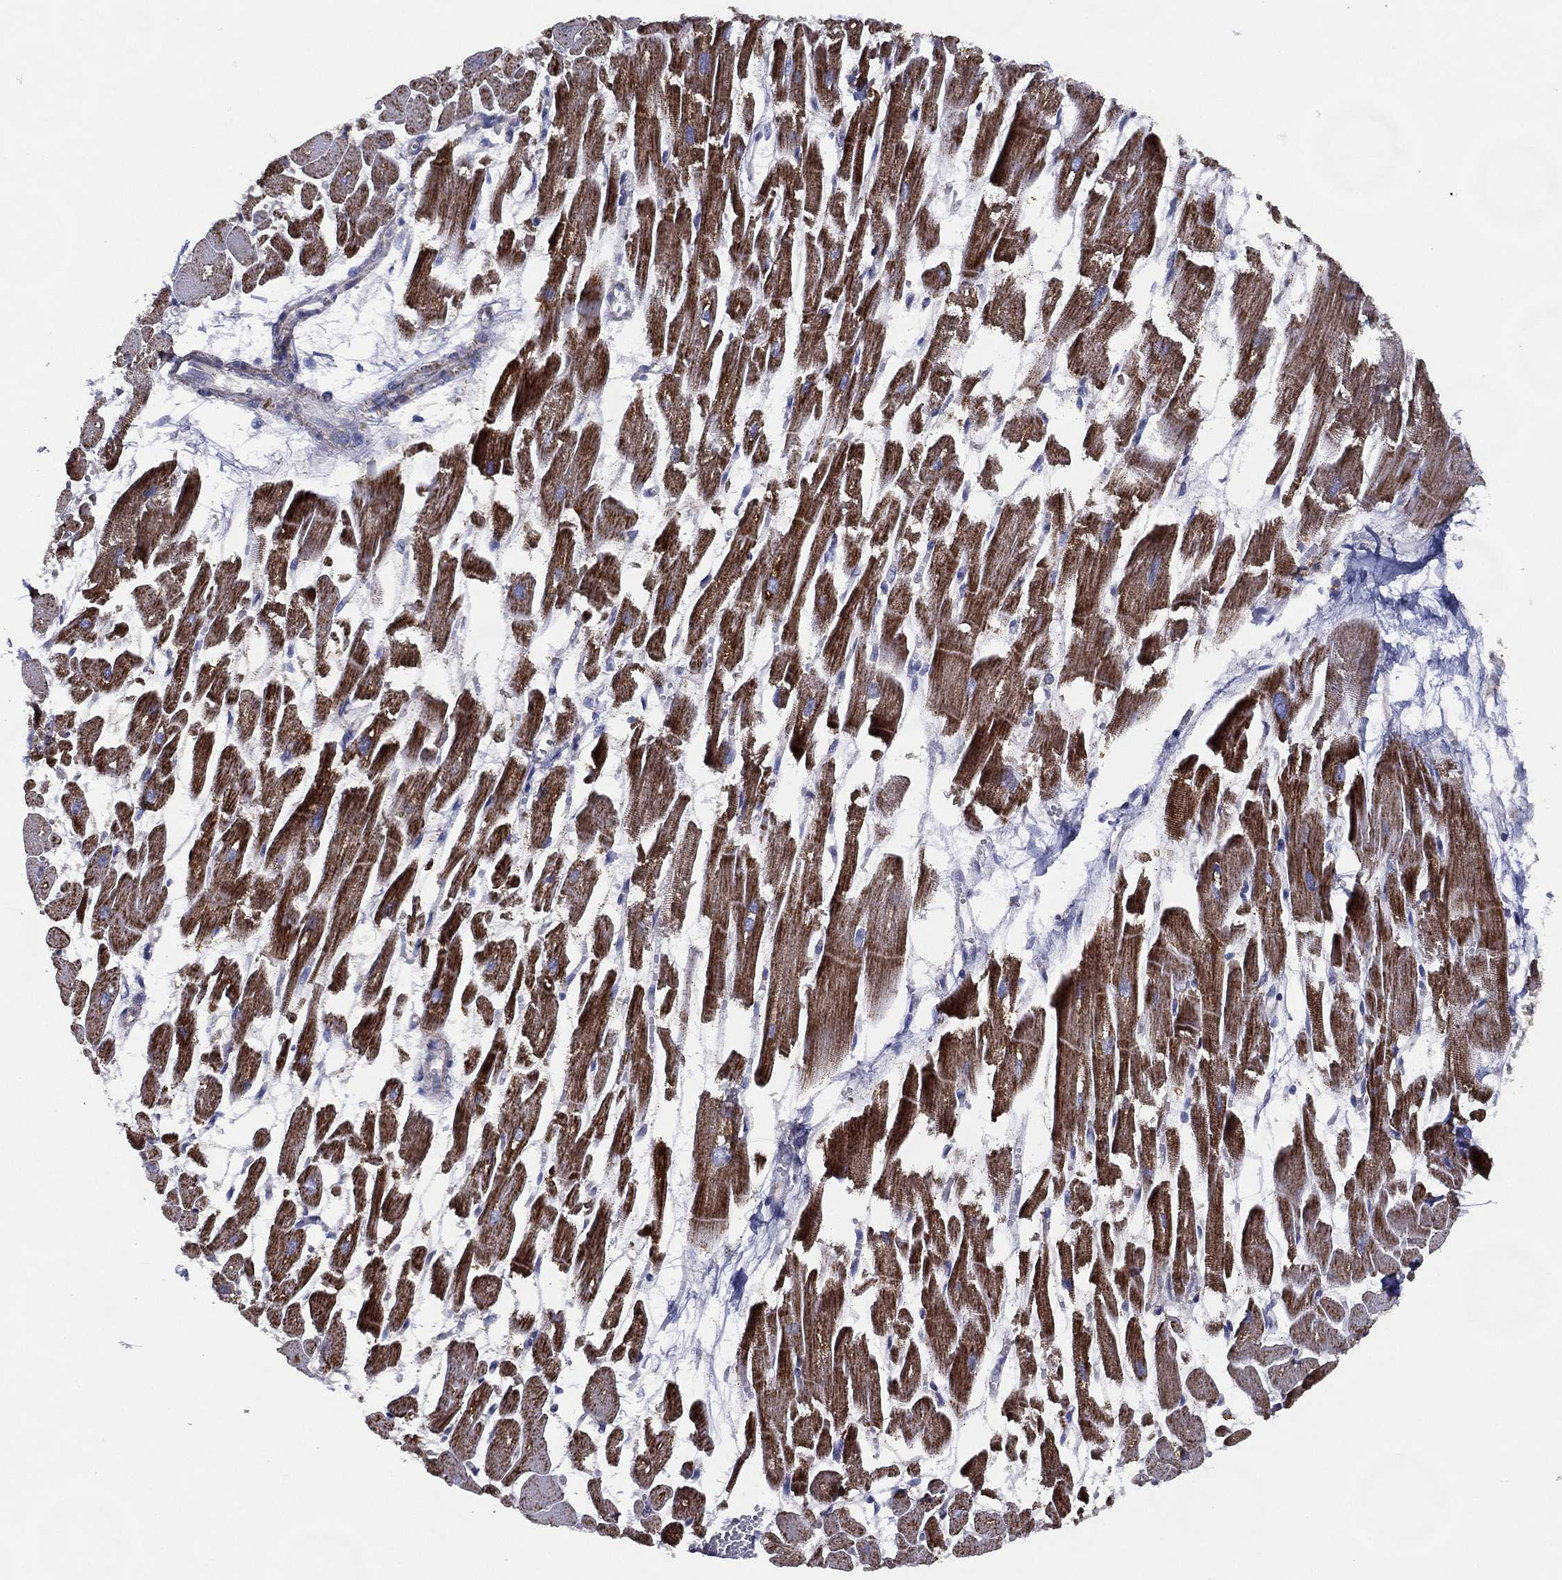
{"staining": {"intensity": "strong", "quantity": "25%-75%", "location": "cytoplasmic/membranous"}, "tissue": "heart muscle", "cell_type": "Cardiomyocytes", "image_type": "normal", "snomed": [{"axis": "morphology", "description": "Normal tissue, NOS"}, {"axis": "topography", "description": "Heart"}], "caption": "Strong cytoplasmic/membranous protein expression is seen in about 25%-75% of cardiomyocytes in heart muscle. (Stains: DAB (3,3'-diaminobenzidine) in brown, nuclei in blue, Microscopy: brightfield microscopy at high magnification).", "gene": "ZNF223", "patient": {"sex": "female", "age": 52}}